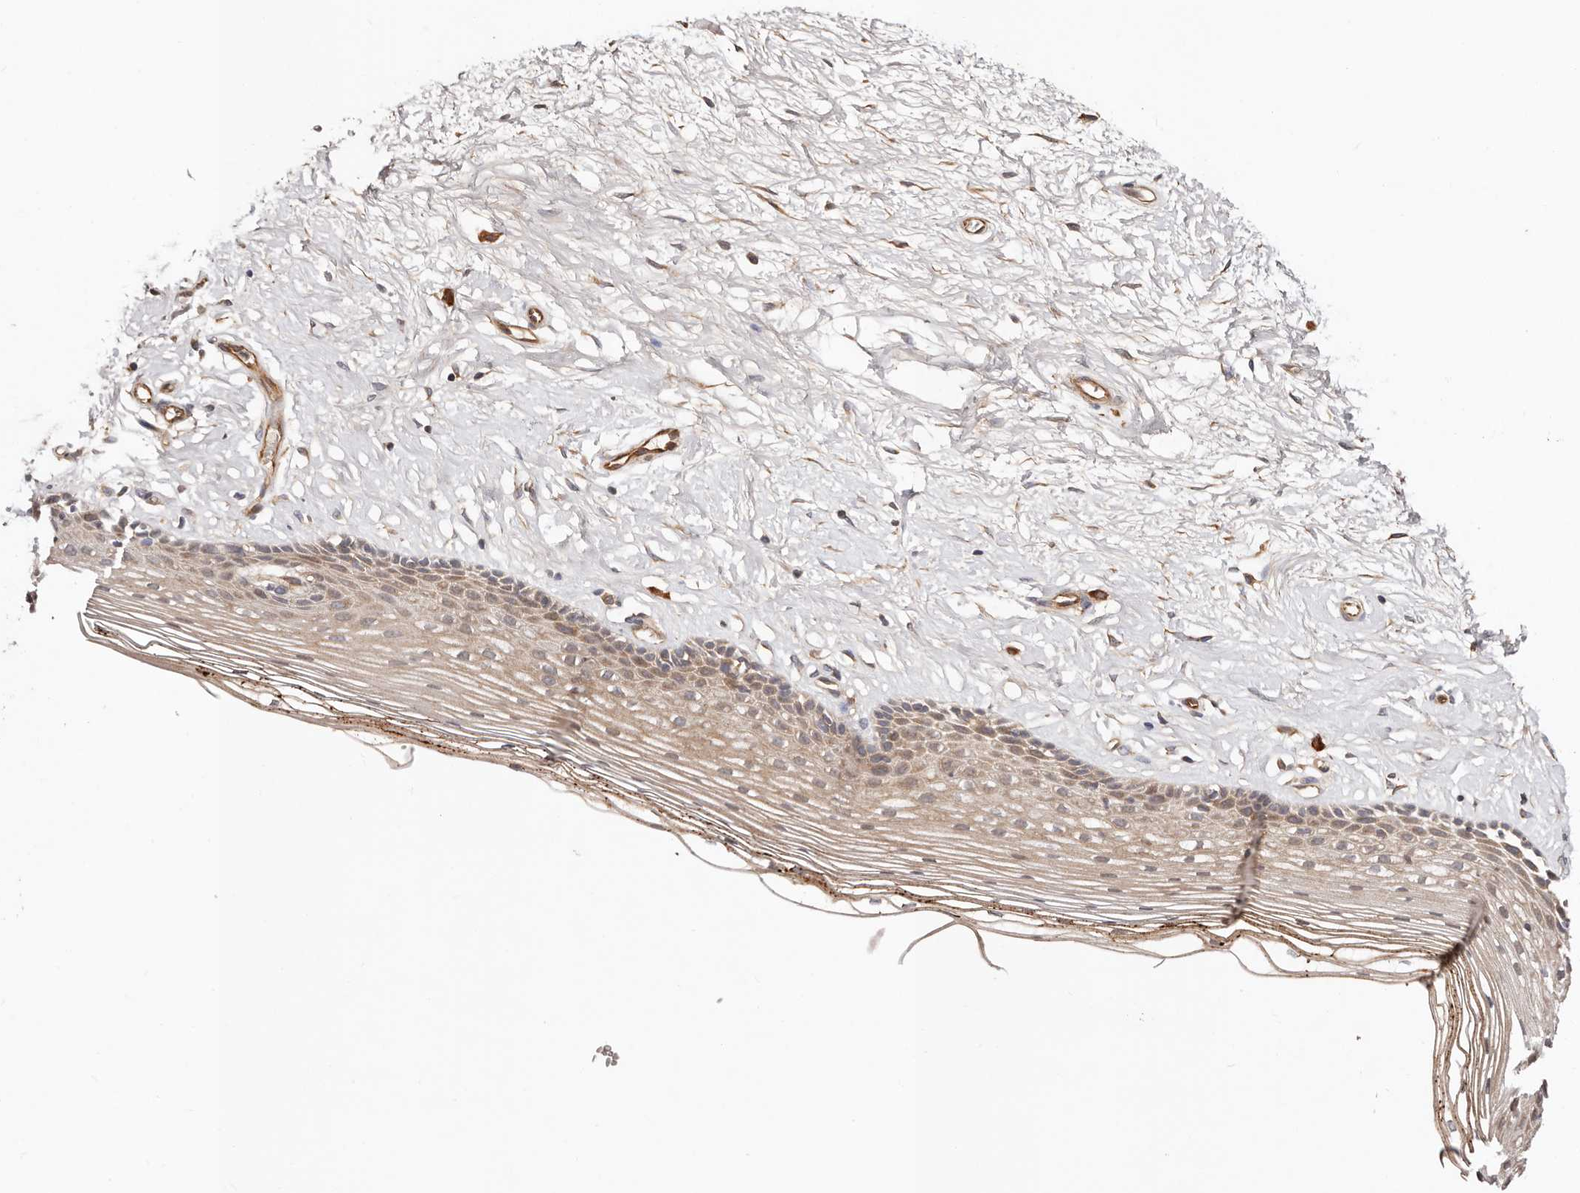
{"staining": {"intensity": "moderate", "quantity": "25%-75%", "location": "cytoplasmic/membranous"}, "tissue": "vagina", "cell_type": "Squamous epithelial cells", "image_type": "normal", "snomed": [{"axis": "morphology", "description": "Normal tissue, NOS"}, {"axis": "topography", "description": "Vagina"}], "caption": "Squamous epithelial cells display moderate cytoplasmic/membranous expression in about 25%-75% of cells in unremarkable vagina.", "gene": "MACF1", "patient": {"sex": "female", "age": 46}}